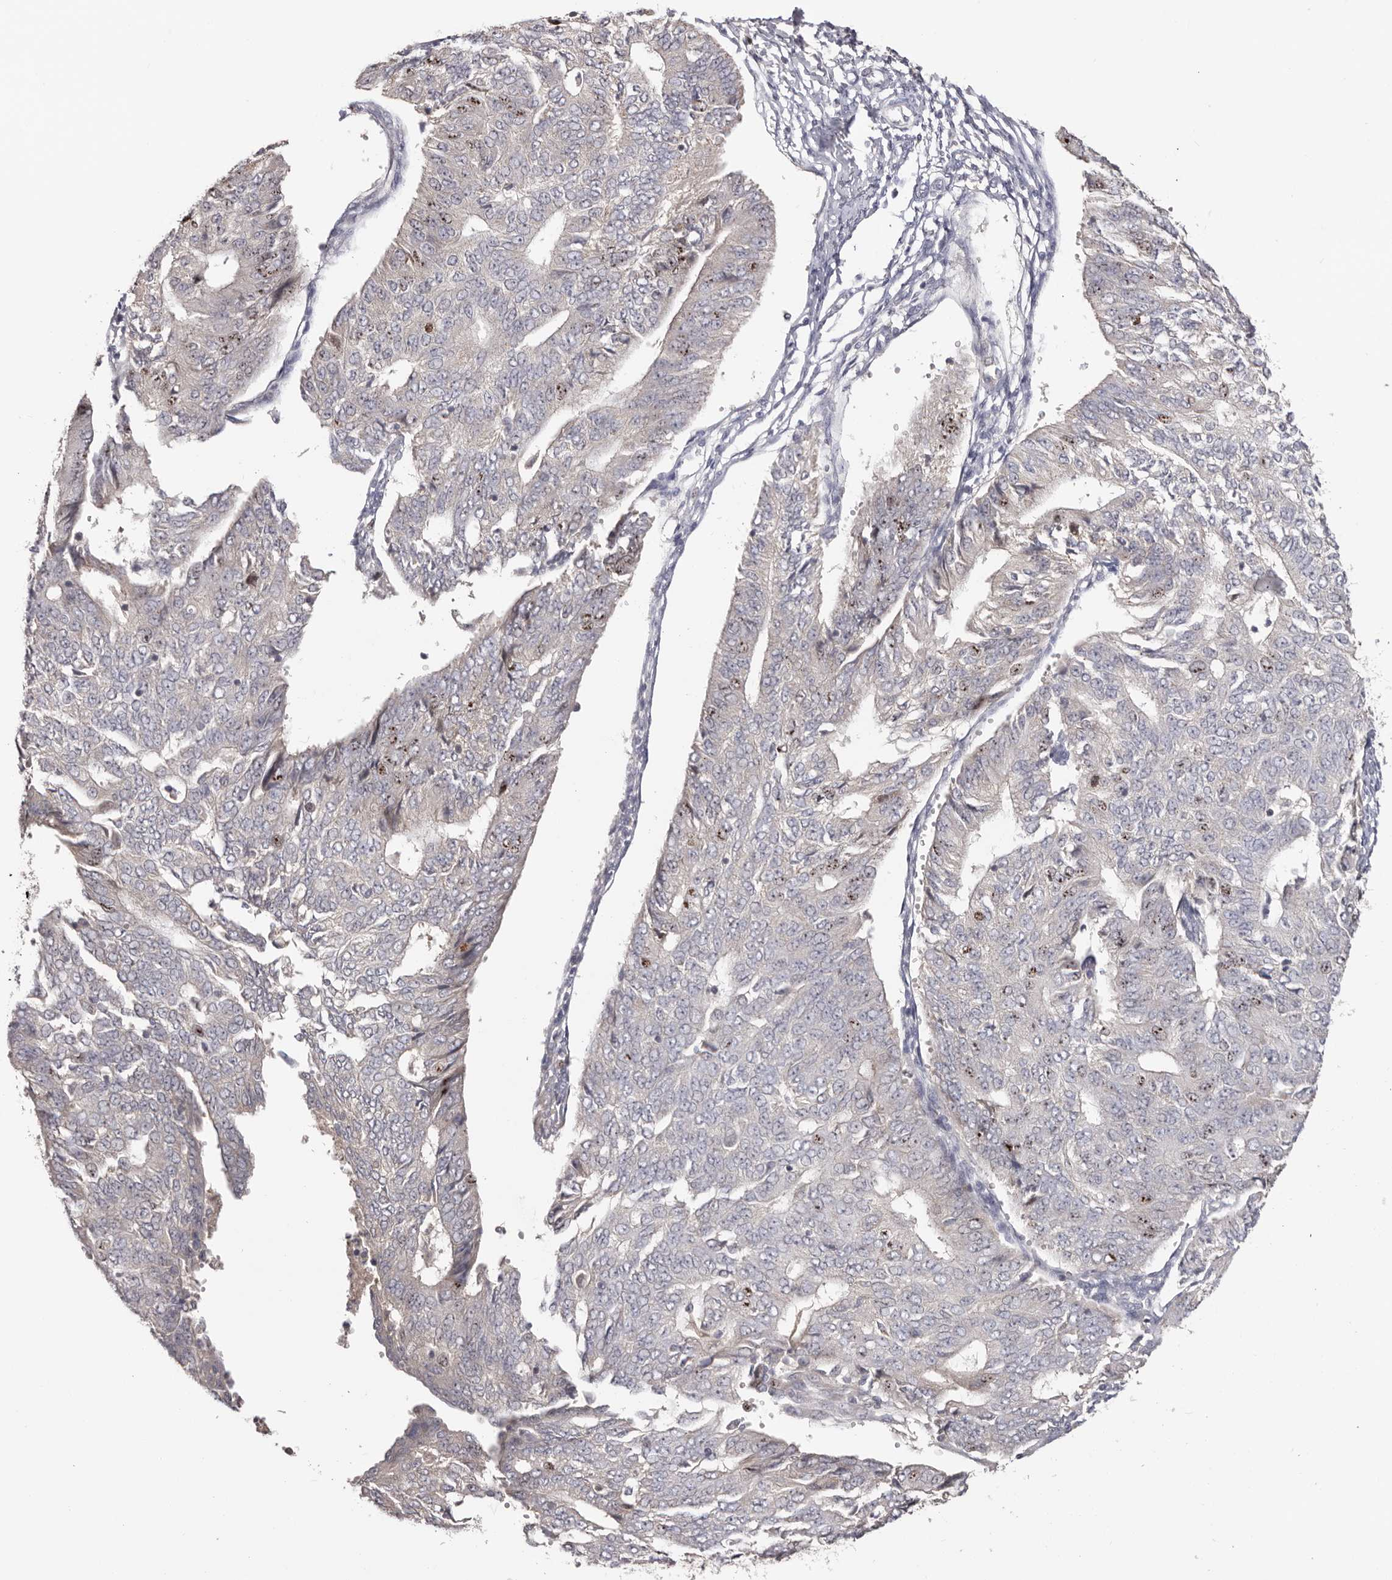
{"staining": {"intensity": "moderate", "quantity": "<25%", "location": "nuclear"}, "tissue": "endometrial cancer", "cell_type": "Tumor cells", "image_type": "cancer", "snomed": [{"axis": "morphology", "description": "Adenocarcinoma, NOS"}, {"axis": "topography", "description": "Endometrium"}], "caption": "Immunohistochemistry (DAB) staining of adenocarcinoma (endometrial) reveals moderate nuclear protein staining in about <25% of tumor cells. The protein is shown in brown color, while the nuclei are stained blue.", "gene": "CCDC190", "patient": {"sex": "female", "age": 32}}